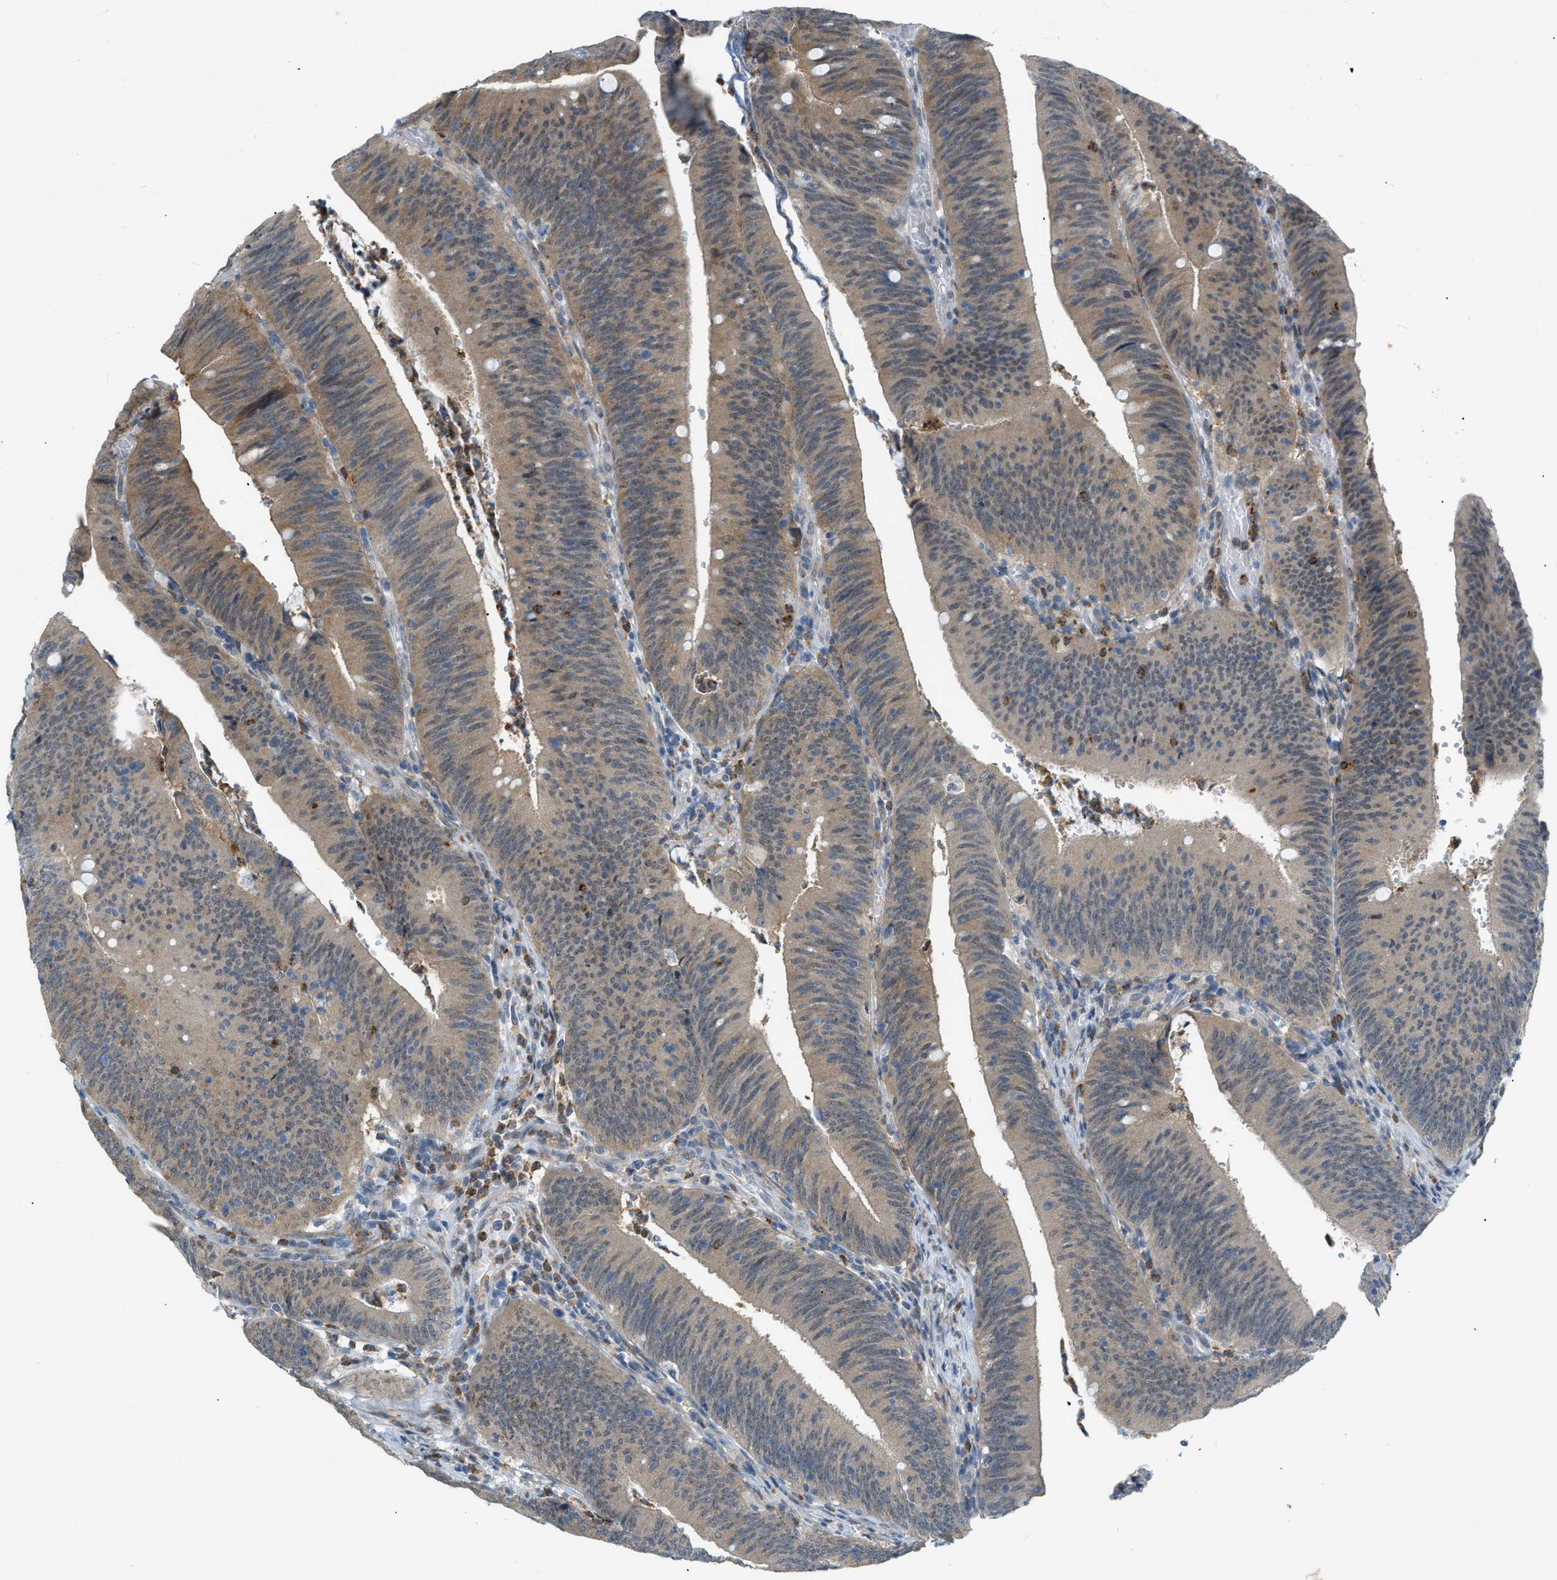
{"staining": {"intensity": "moderate", "quantity": ">75%", "location": "cytoplasmic/membranous"}, "tissue": "colorectal cancer", "cell_type": "Tumor cells", "image_type": "cancer", "snomed": [{"axis": "morphology", "description": "Normal tissue, NOS"}, {"axis": "morphology", "description": "Adenocarcinoma, NOS"}, {"axis": "topography", "description": "Rectum"}], "caption": "Tumor cells exhibit medium levels of moderate cytoplasmic/membranous expression in approximately >75% of cells in colorectal adenocarcinoma. Nuclei are stained in blue.", "gene": "ZNF408", "patient": {"sex": "female", "age": 66}}